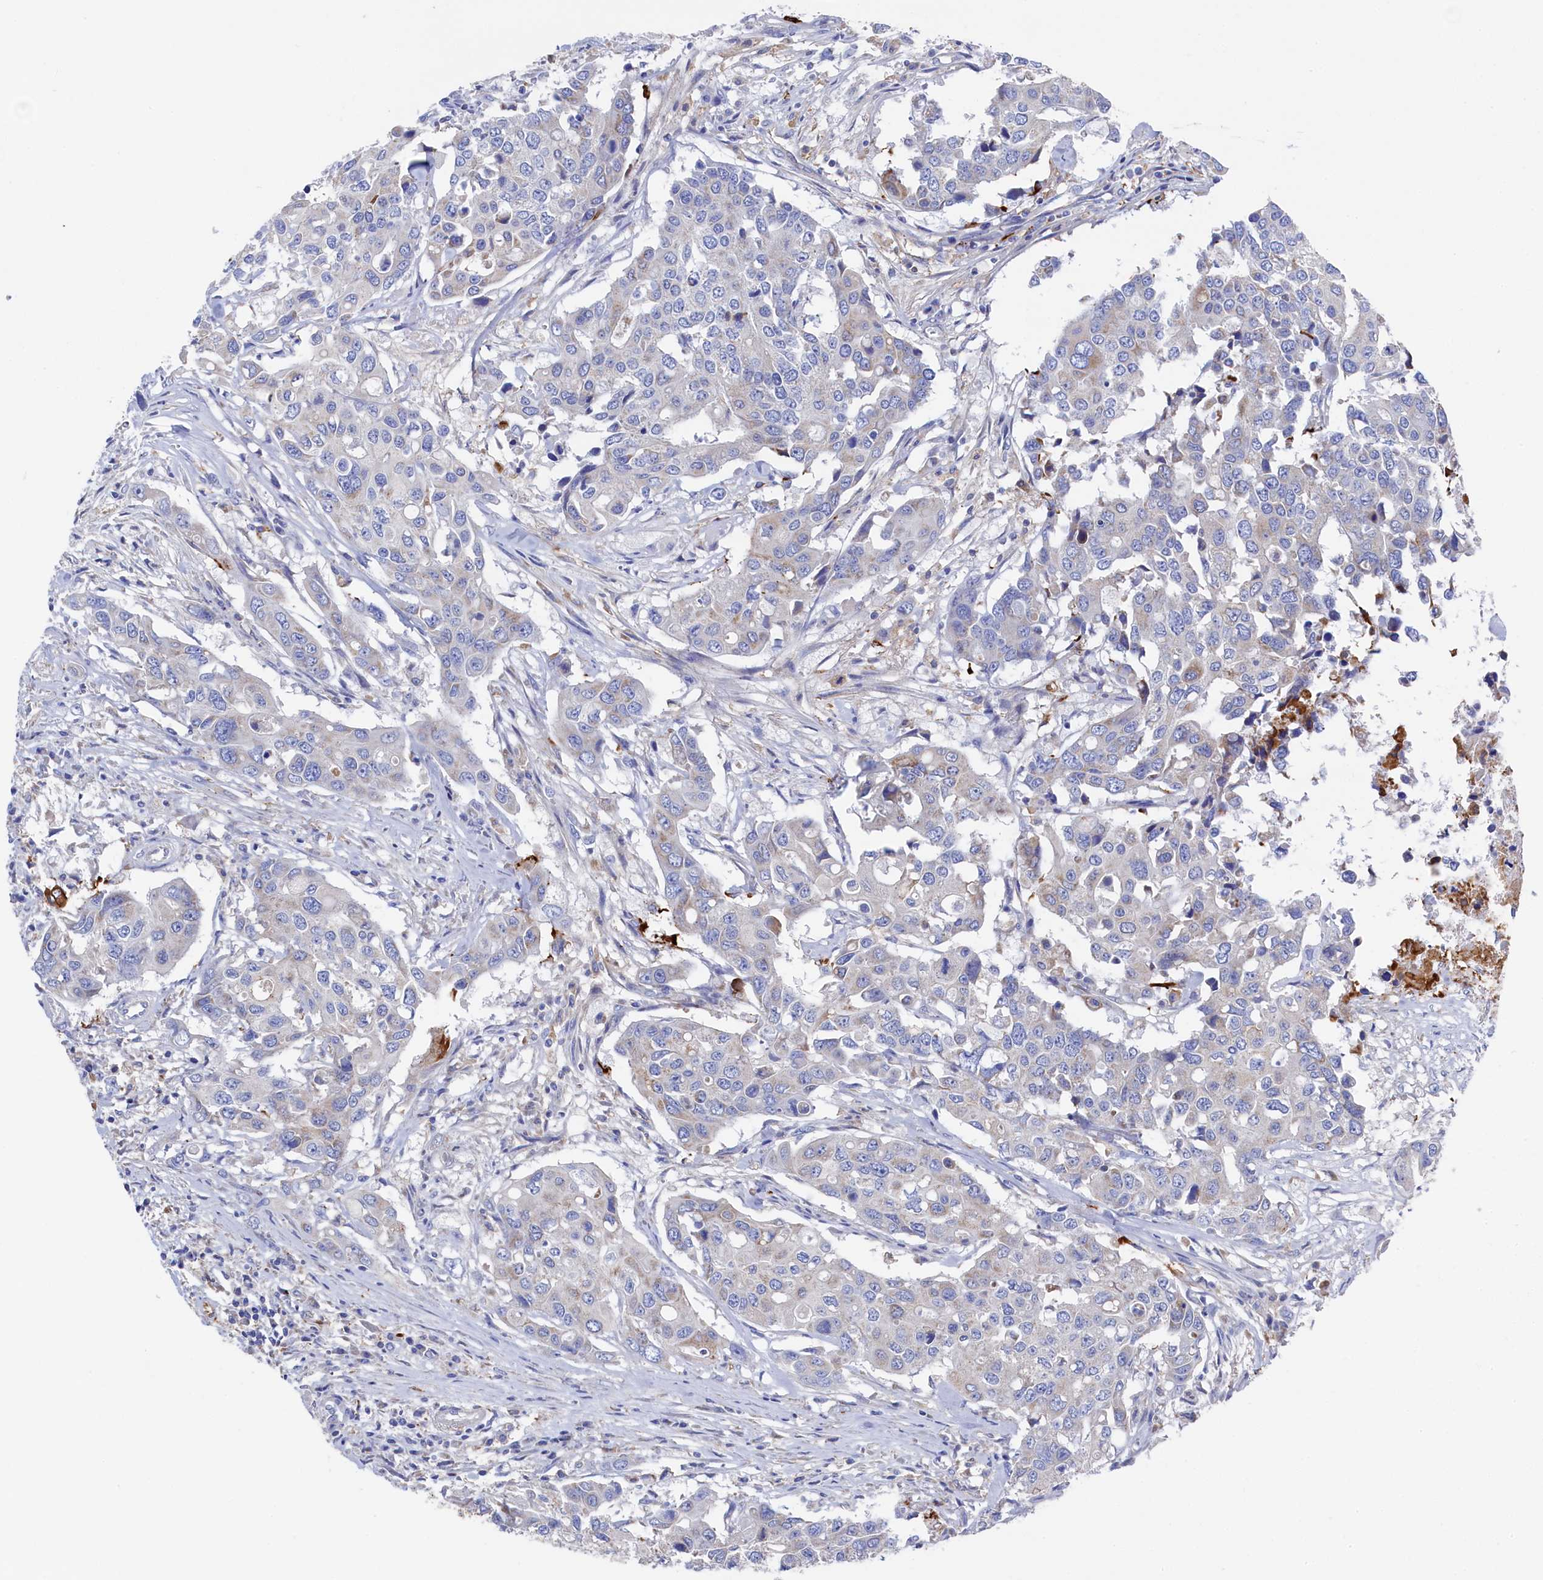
{"staining": {"intensity": "negative", "quantity": "none", "location": "none"}, "tissue": "colorectal cancer", "cell_type": "Tumor cells", "image_type": "cancer", "snomed": [{"axis": "morphology", "description": "Adenocarcinoma, NOS"}, {"axis": "topography", "description": "Colon"}], "caption": "Tumor cells are negative for protein expression in human colorectal cancer (adenocarcinoma). (Immunohistochemistry (ihc), brightfield microscopy, high magnification).", "gene": "C12orf73", "patient": {"sex": "male", "age": 77}}